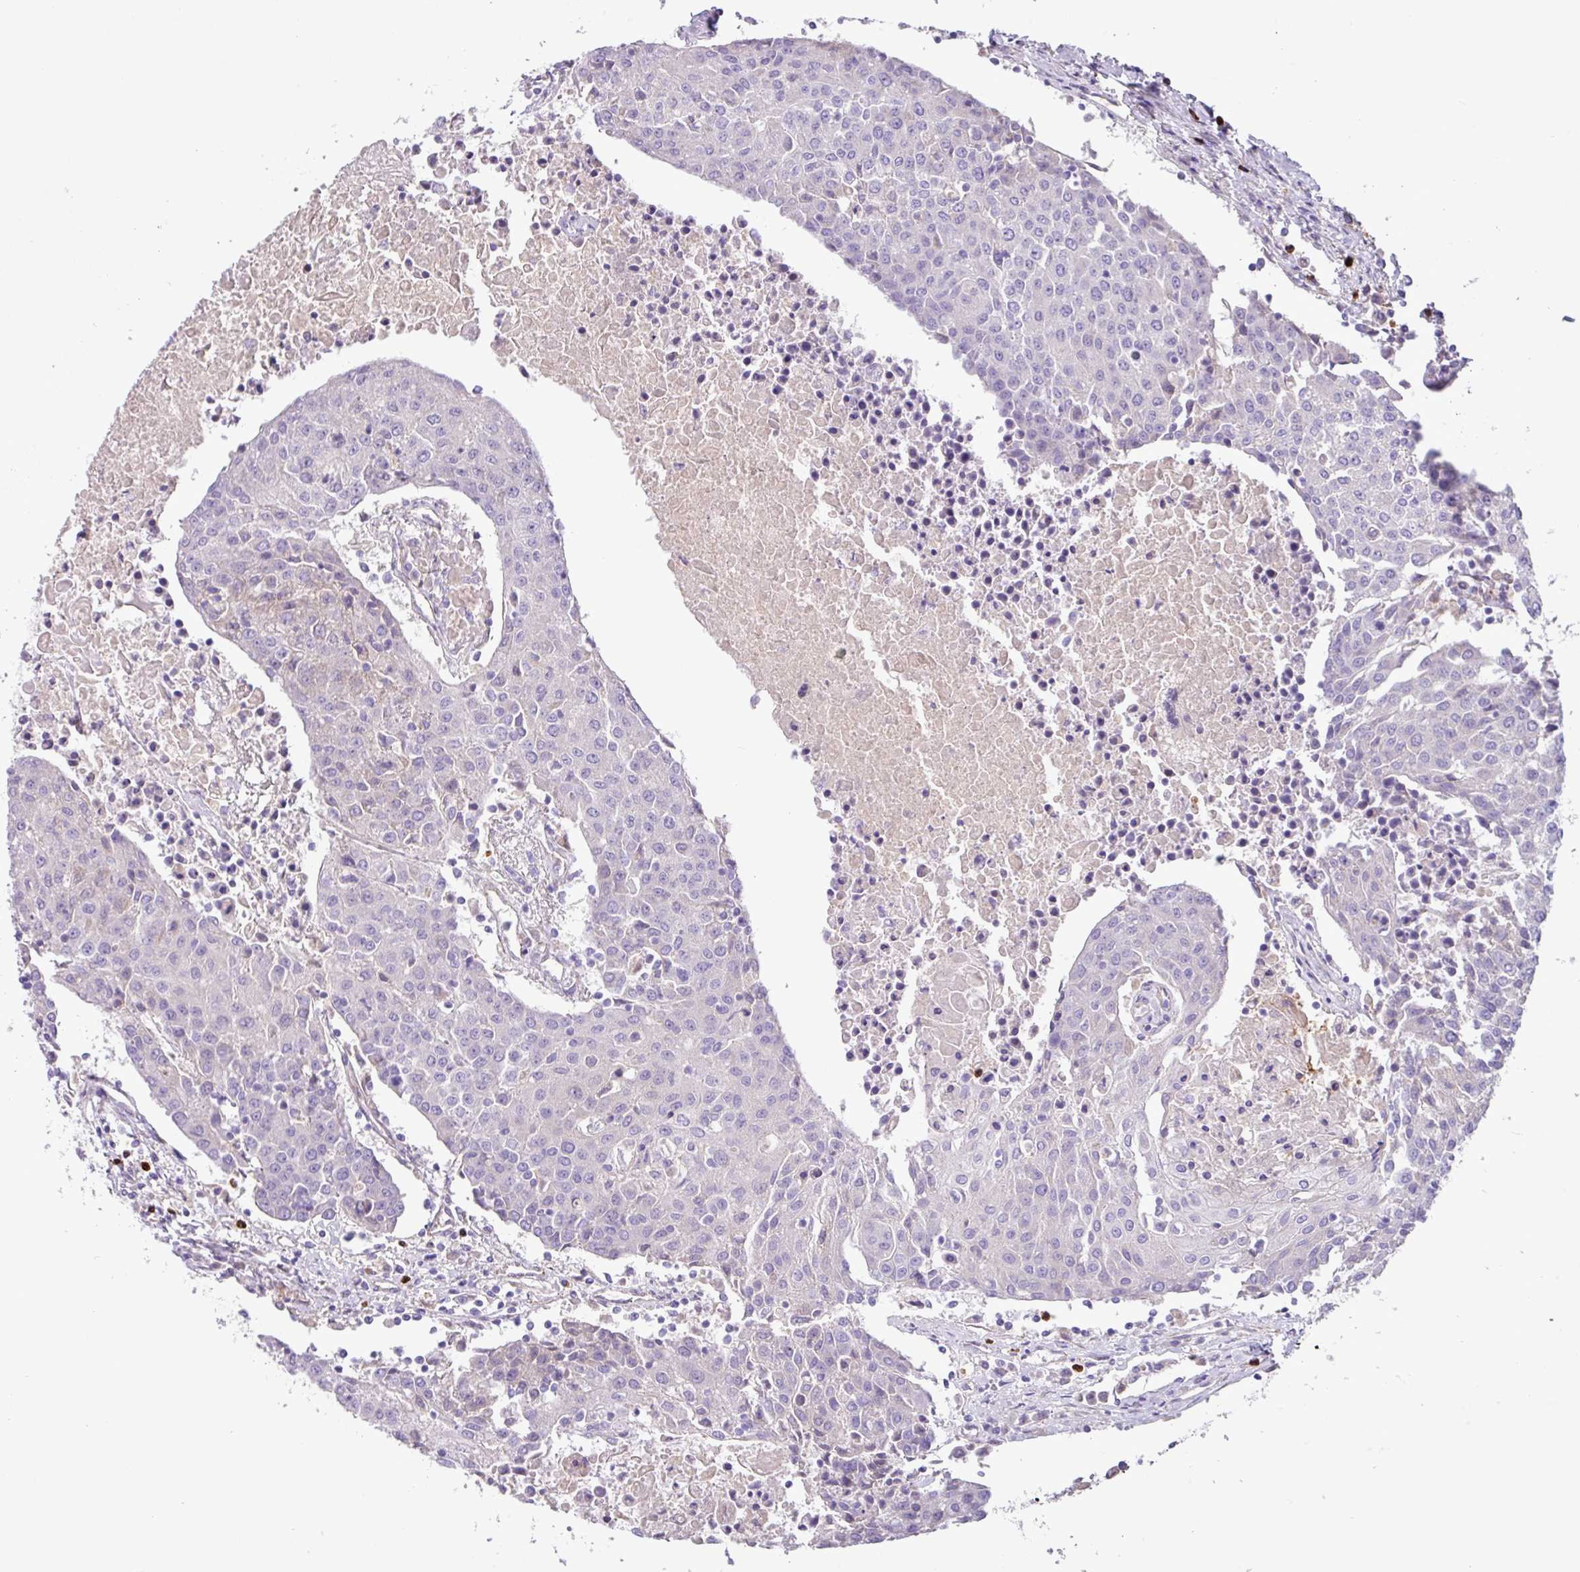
{"staining": {"intensity": "negative", "quantity": "none", "location": "none"}, "tissue": "urothelial cancer", "cell_type": "Tumor cells", "image_type": "cancer", "snomed": [{"axis": "morphology", "description": "Urothelial carcinoma, High grade"}, {"axis": "topography", "description": "Urinary bladder"}], "caption": "Immunohistochemical staining of human urothelial cancer shows no significant expression in tumor cells.", "gene": "MRM2", "patient": {"sex": "female", "age": 85}}